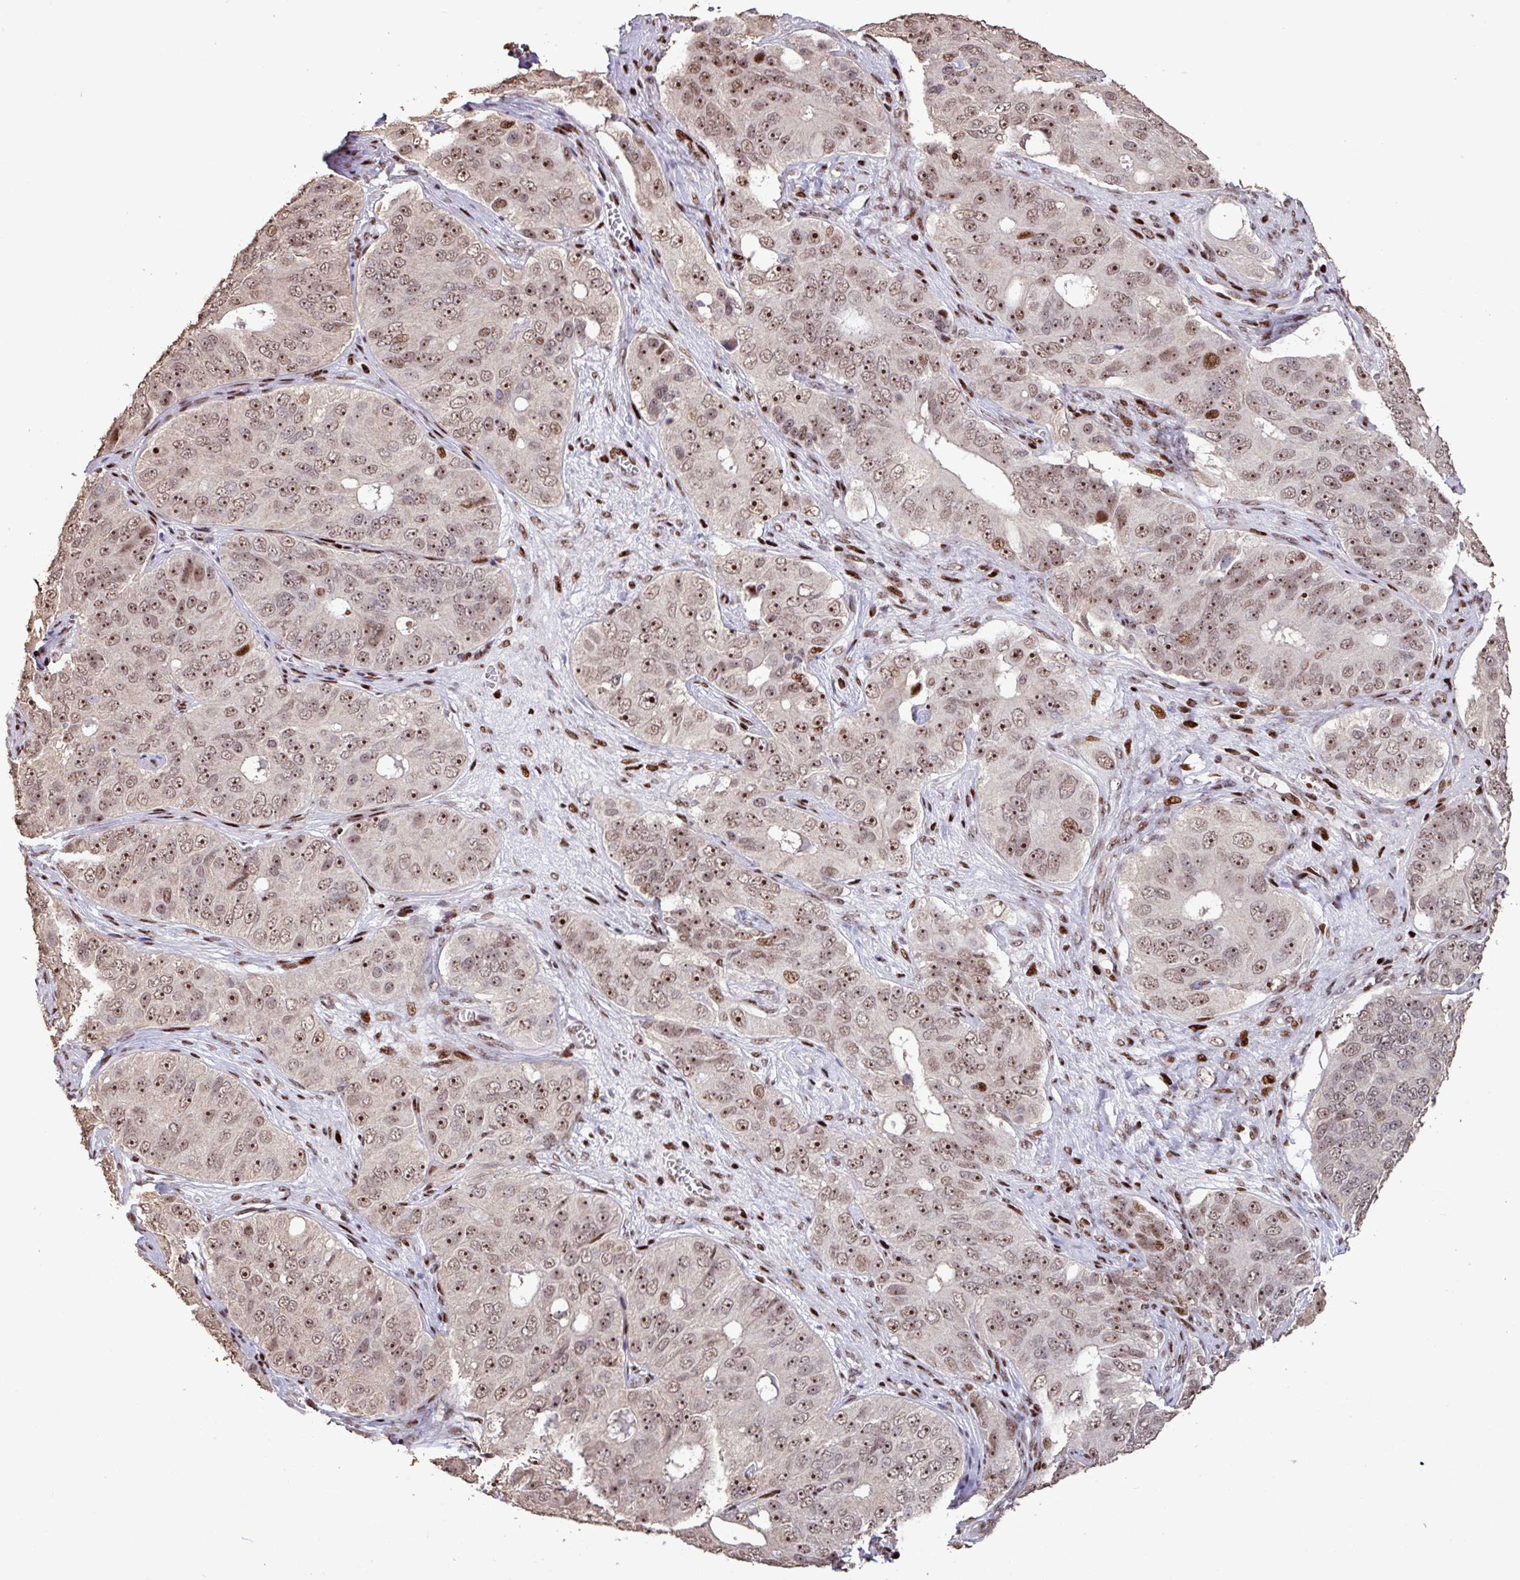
{"staining": {"intensity": "moderate", "quantity": "25%-75%", "location": "nuclear"}, "tissue": "ovarian cancer", "cell_type": "Tumor cells", "image_type": "cancer", "snomed": [{"axis": "morphology", "description": "Carcinoma, endometroid"}, {"axis": "topography", "description": "Ovary"}], "caption": "Tumor cells display moderate nuclear positivity in about 25%-75% of cells in endometroid carcinoma (ovarian).", "gene": "ZNF709", "patient": {"sex": "female", "age": 51}}